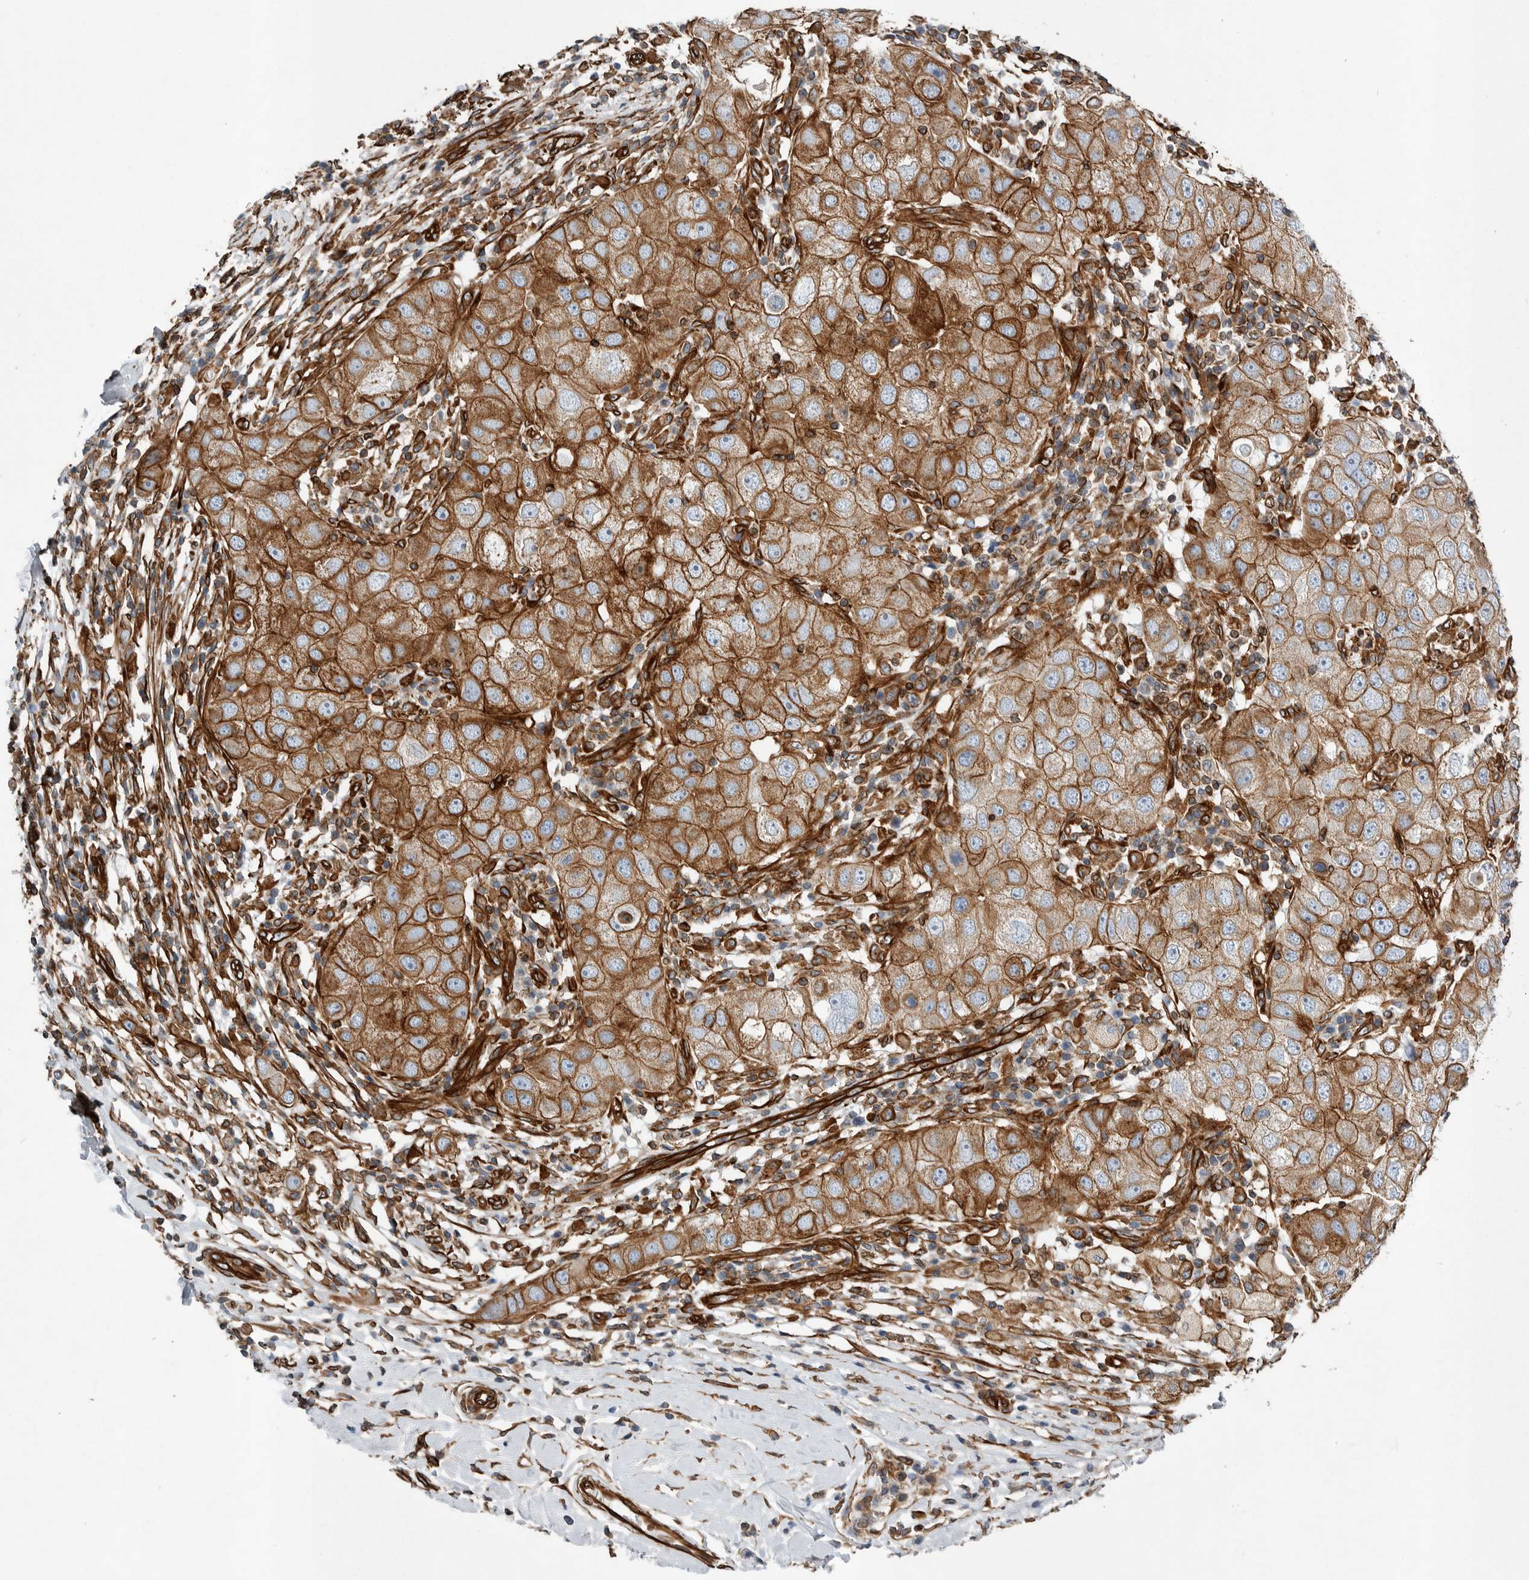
{"staining": {"intensity": "strong", "quantity": ">75%", "location": "cytoplasmic/membranous"}, "tissue": "breast cancer", "cell_type": "Tumor cells", "image_type": "cancer", "snomed": [{"axis": "morphology", "description": "Duct carcinoma"}, {"axis": "topography", "description": "Breast"}], "caption": "This image shows immunohistochemistry (IHC) staining of breast intraductal carcinoma, with high strong cytoplasmic/membranous positivity in approximately >75% of tumor cells.", "gene": "PLEC", "patient": {"sex": "female", "age": 27}}